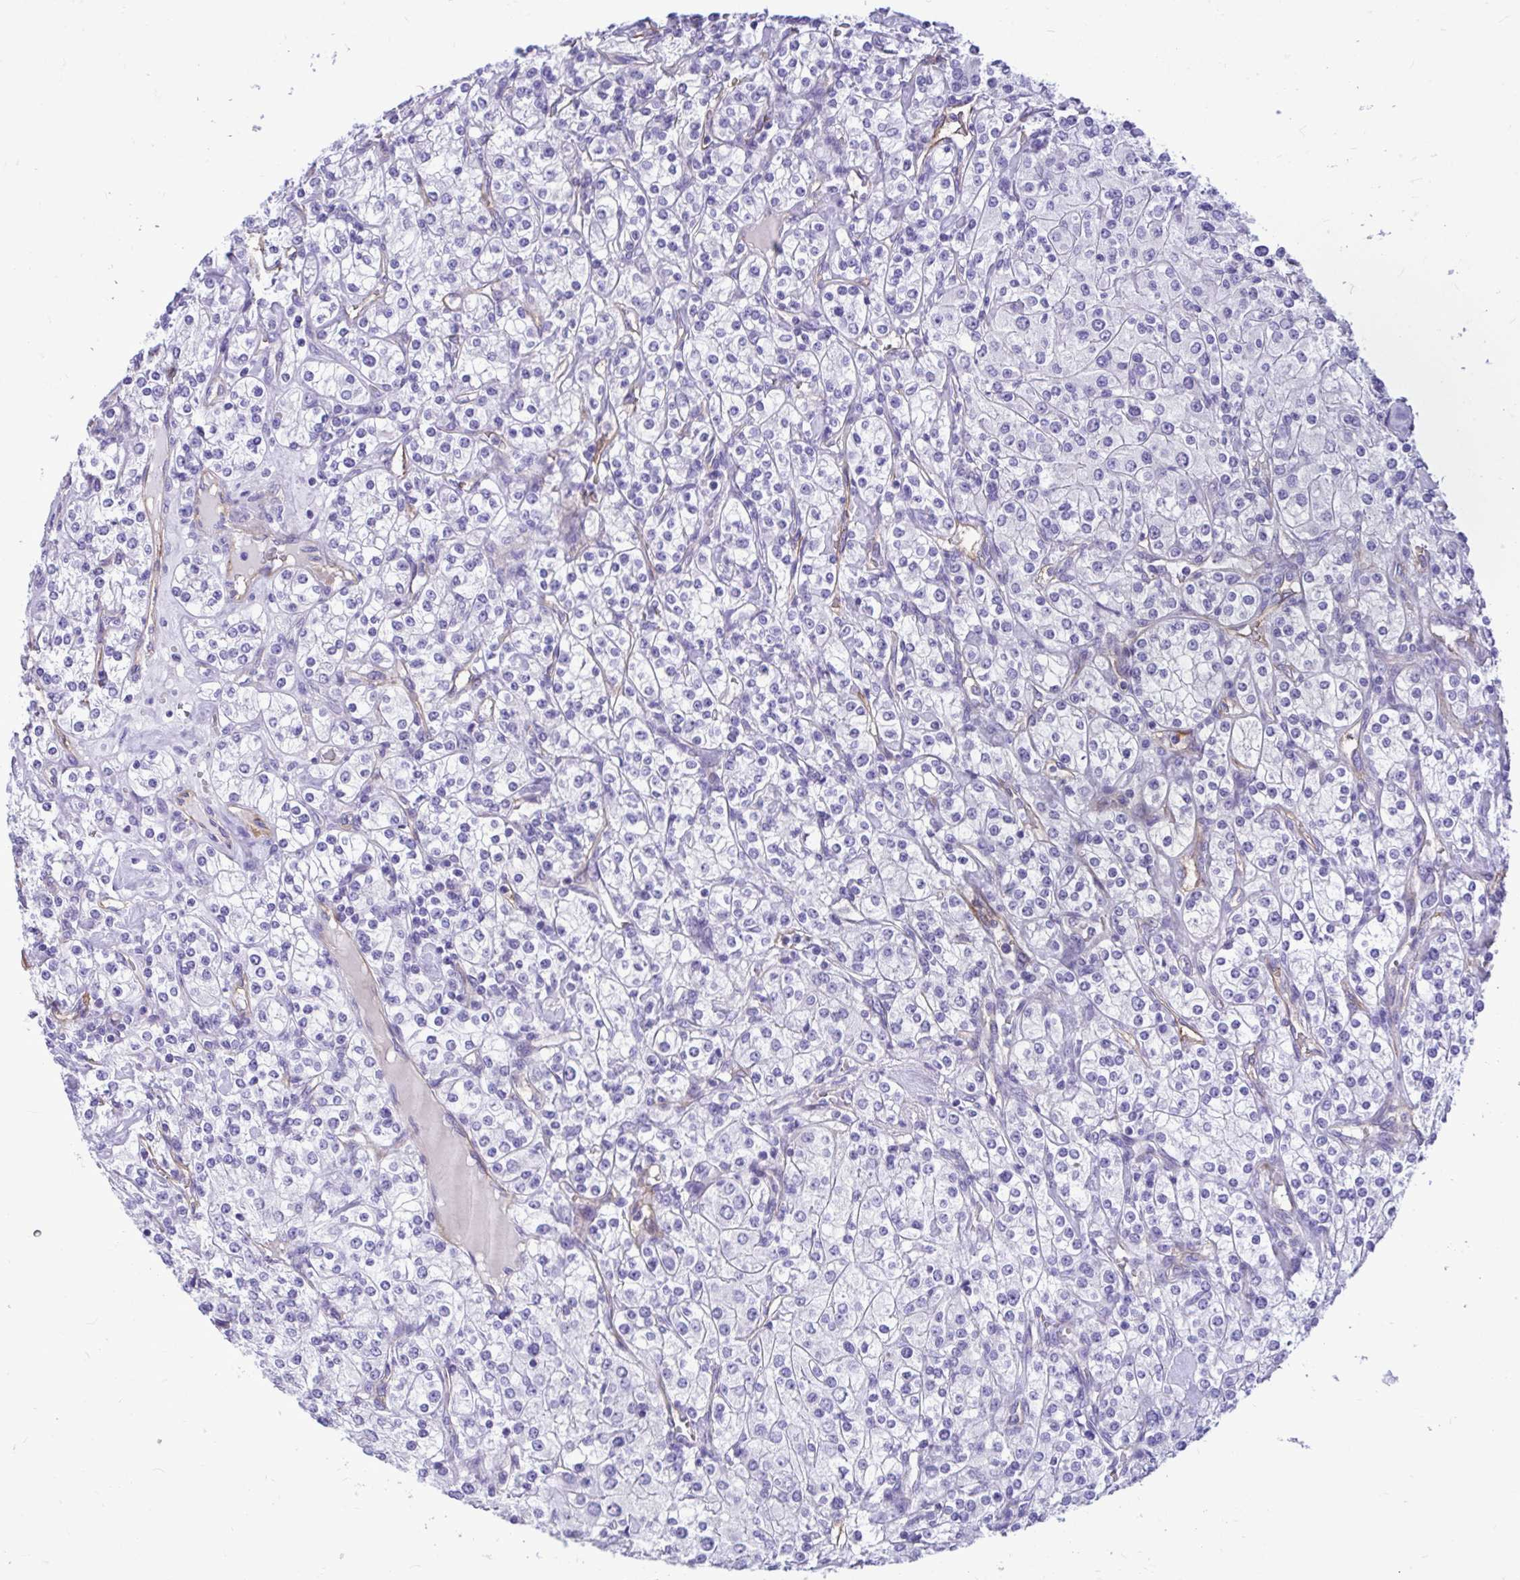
{"staining": {"intensity": "negative", "quantity": "none", "location": "none"}, "tissue": "renal cancer", "cell_type": "Tumor cells", "image_type": "cancer", "snomed": [{"axis": "morphology", "description": "Adenocarcinoma, NOS"}, {"axis": "topography", "description": "Kidney"}], "caption": "Renal adenocarcinoma stained for a protein using immunohistochemistry (IHC) demonstrates no staining tumor cells.", "gene": "ABCG2", "patient": {"sex": "male", "age": 77}}